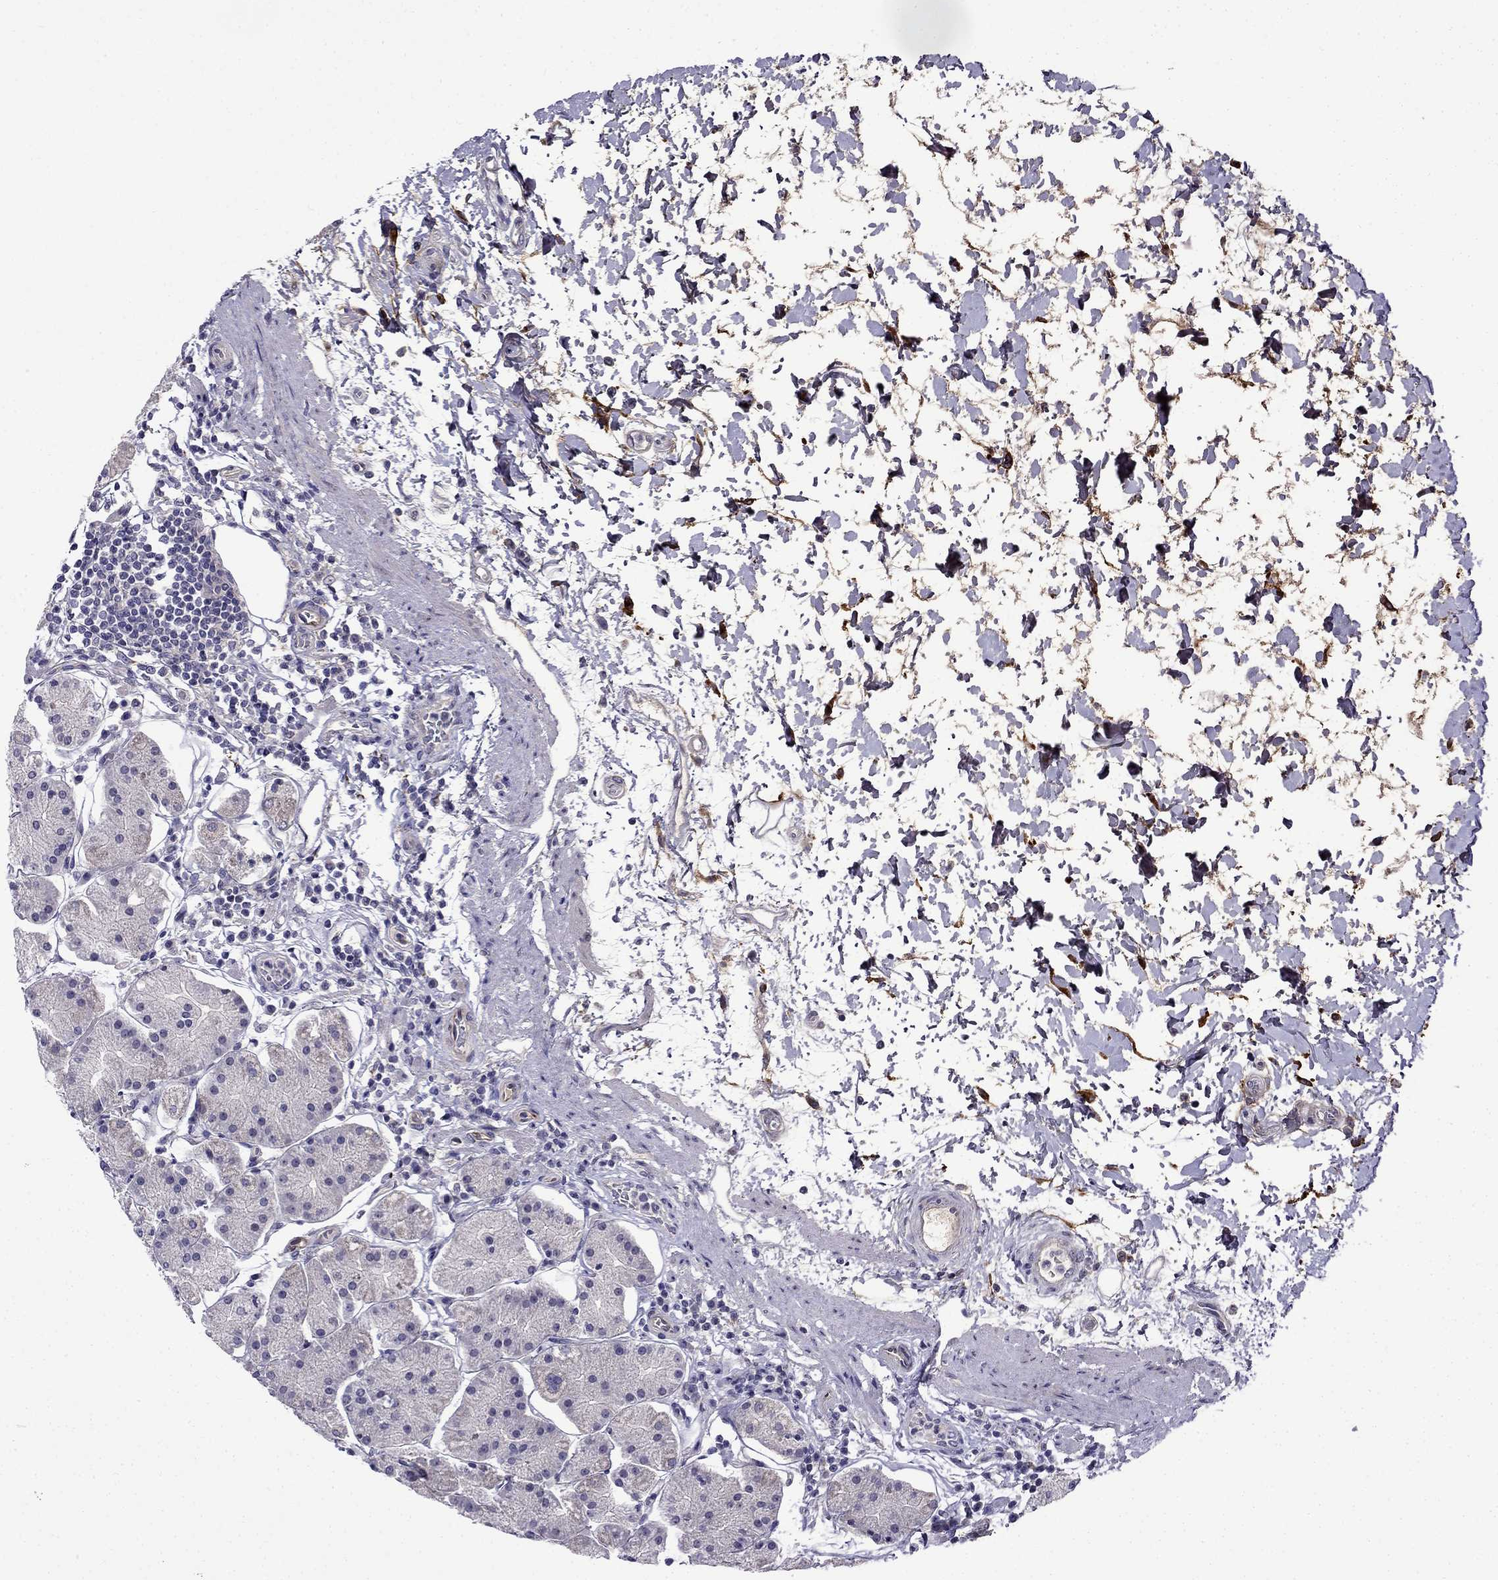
{"staining": {"intensity": "negative", "quantity": "none", "location": "none"}, "tissue": "stomach", "cell_type": "Glandular cells", "image_type": "normal", "snomed": [{"axis": "morphology", "description": "Normal tissue, NOS"}, {"axis": "topography", "description": "Stomach"}], "caption": "Immunohistochemistry (IHC) of normal stomach demonstrates no positivity in glandular cells. (DAB immunohistochemistry (IHC) with hematoxylin counter stain).", "gene": "PI16", "patient": {"sex": "male", "age": 54}}